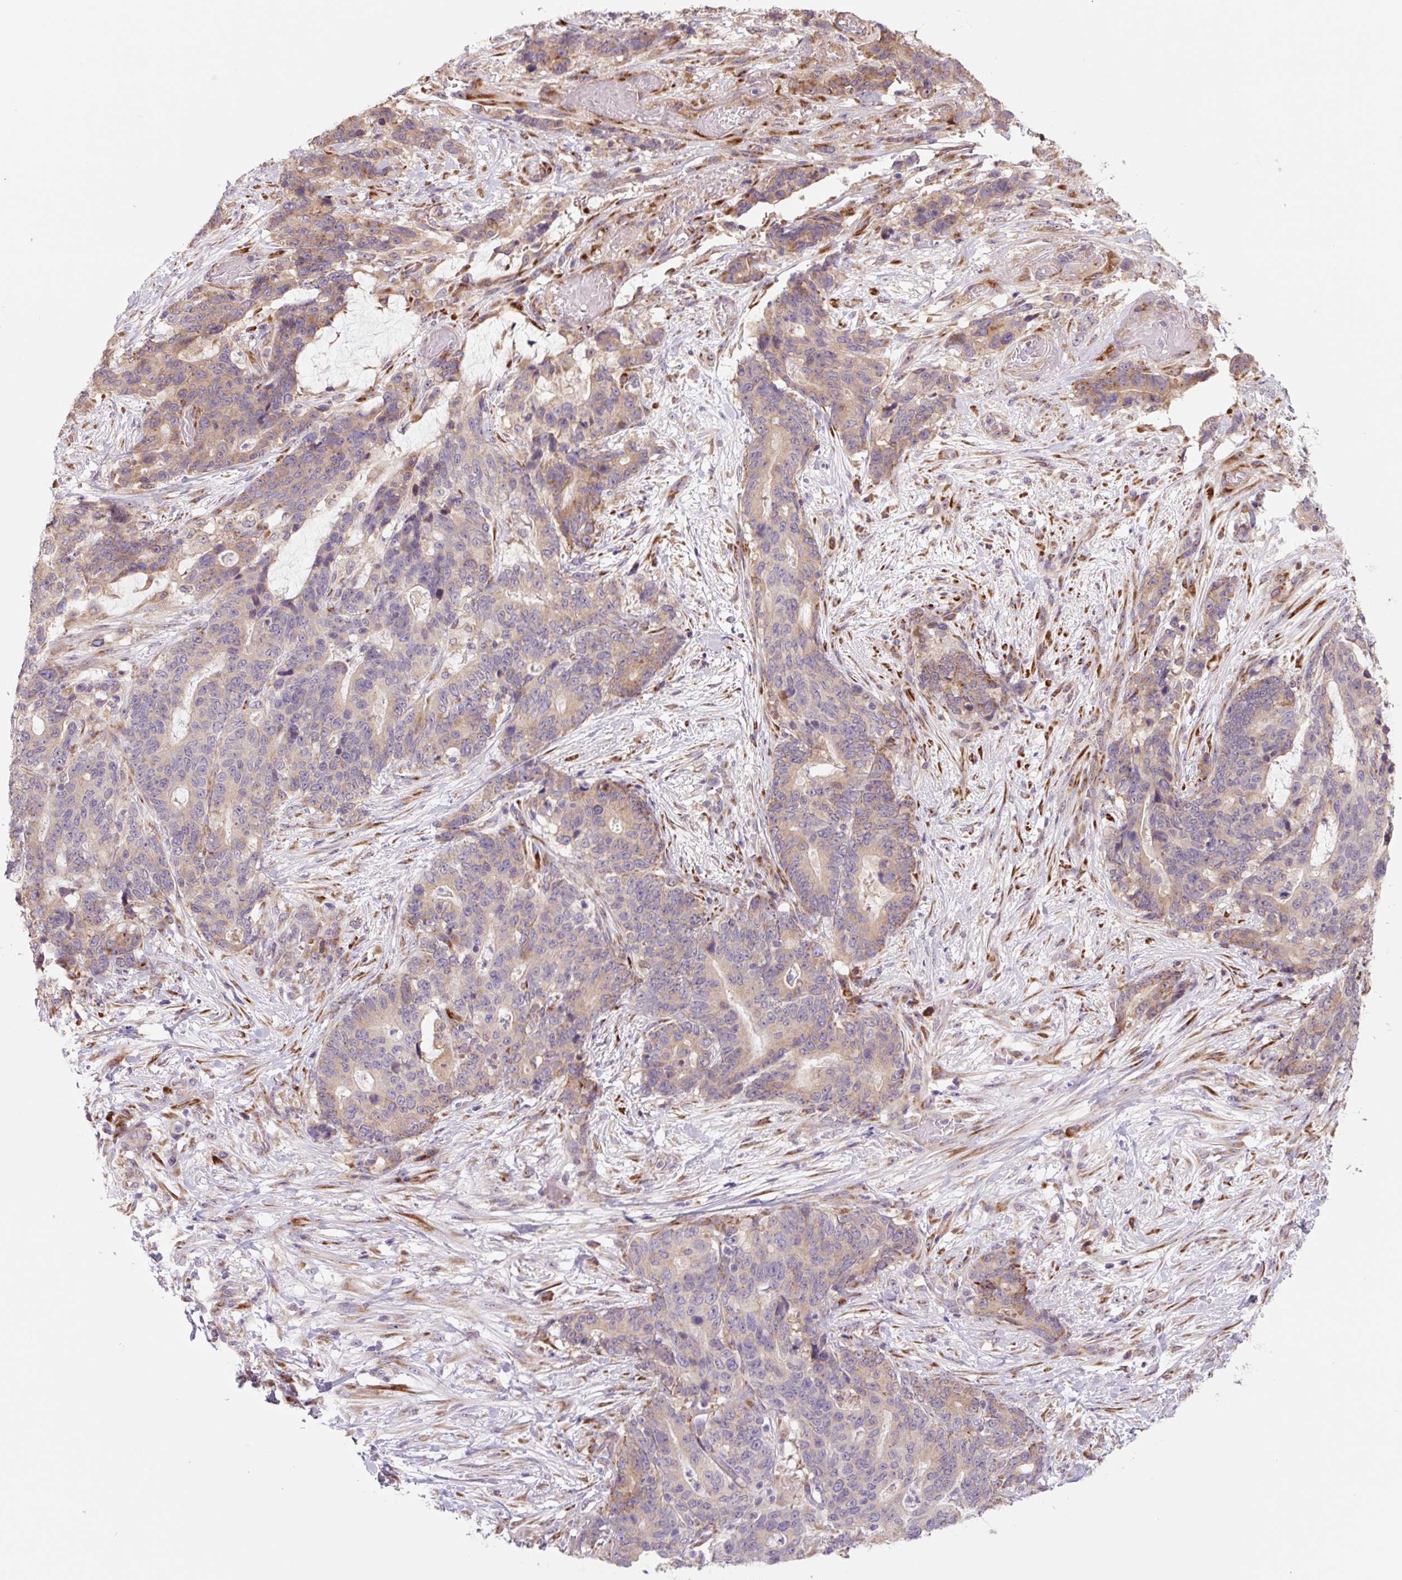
{"staining": {"intensity": "weak", "quantity": "<25%", "location": "cytoplasmic/membranous"}, "tissue": "stomach cancer", "cell_type": "Tumor cells", "image_type": "cancer", "snomed": [{"axis": "morphology", "description": "Normal tissue, NOS"}, {"axis": "morphology", "description": "Adenocarcinoma, NOS"}, {"axis": "topography", "description": "Stomach"}], "caption": "This photomicrograph is of stomach cancer stained with immunohistochemistry to label a protein in brown with the nuclei are counter-stained blue. There is no positivity in tumor cells. (DAB IHC with hematoxylin counter stain).", "gene": "PLA2G4A", "patient": {"sex": "female", "age": 64}}